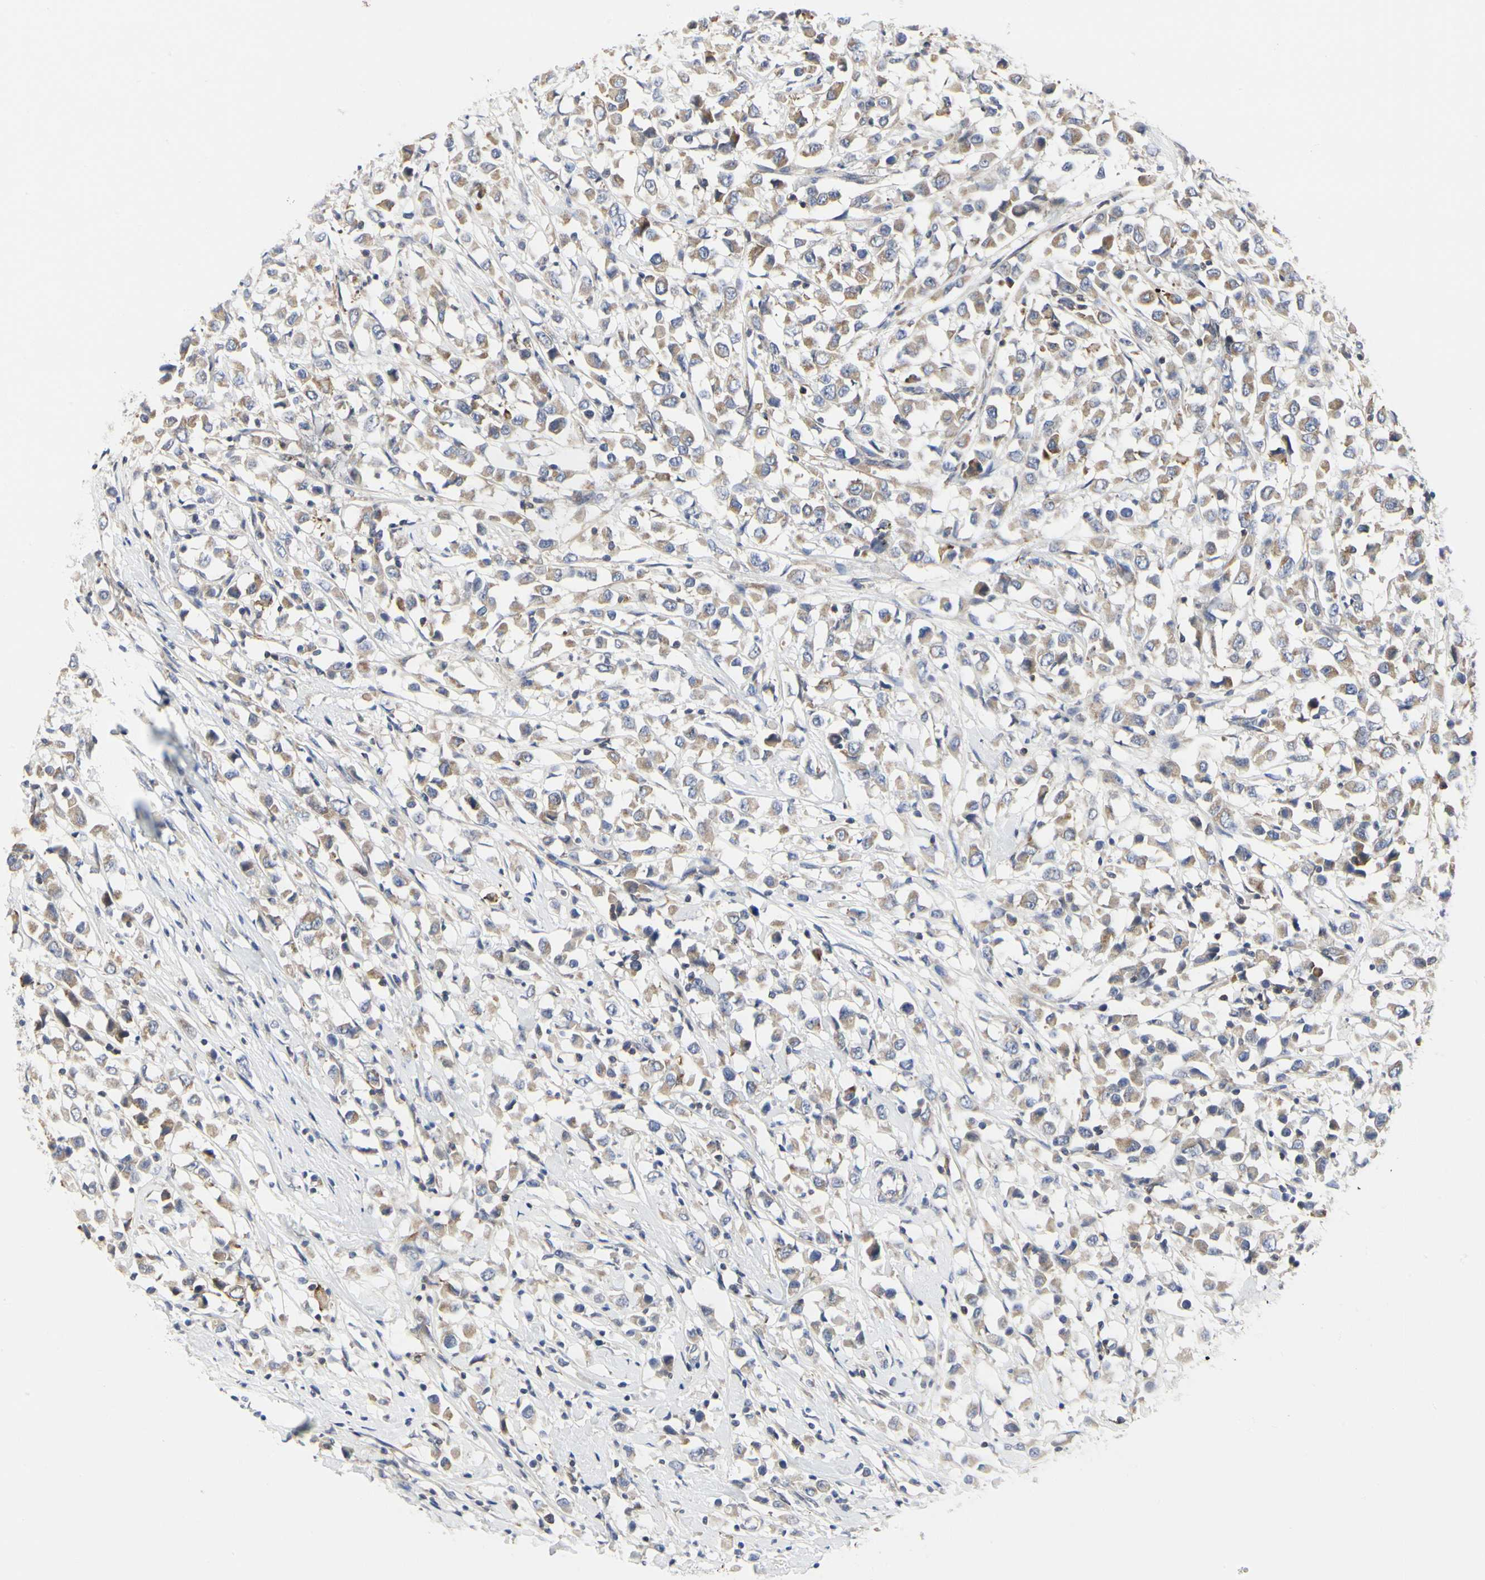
{"staining": {"intensity": "moderate", "quantity": ">75%", "location": "cytoplasmic/membranous"}, "tissue": "breast cancer", "cell_type": "Tumor cells", "image_type": "cancer", "snomed": [{"axis": "morphology", "description": "Duct carcinoma"}, {"axis": "topography", "description": "Breast"}], "caption": "High-magnification brightfield microscopy of infiltrating ductal carcinoma (breast) stained with DAB (3,3'-diaminobenzidine) (brown) and counterstained with hematoxylin (blue). tumor cells exhibit moderate cytoplasmic/membranous expression is appreciated in about>75% of cells. (Stains: DAB (3,3'-diaminobenzidine) in brown, nuclei in blue, Microscopy: brightfield microscopy at high magnification).", "gene": "SHANK2", "patient": {"sex": "female", "age": 61}}